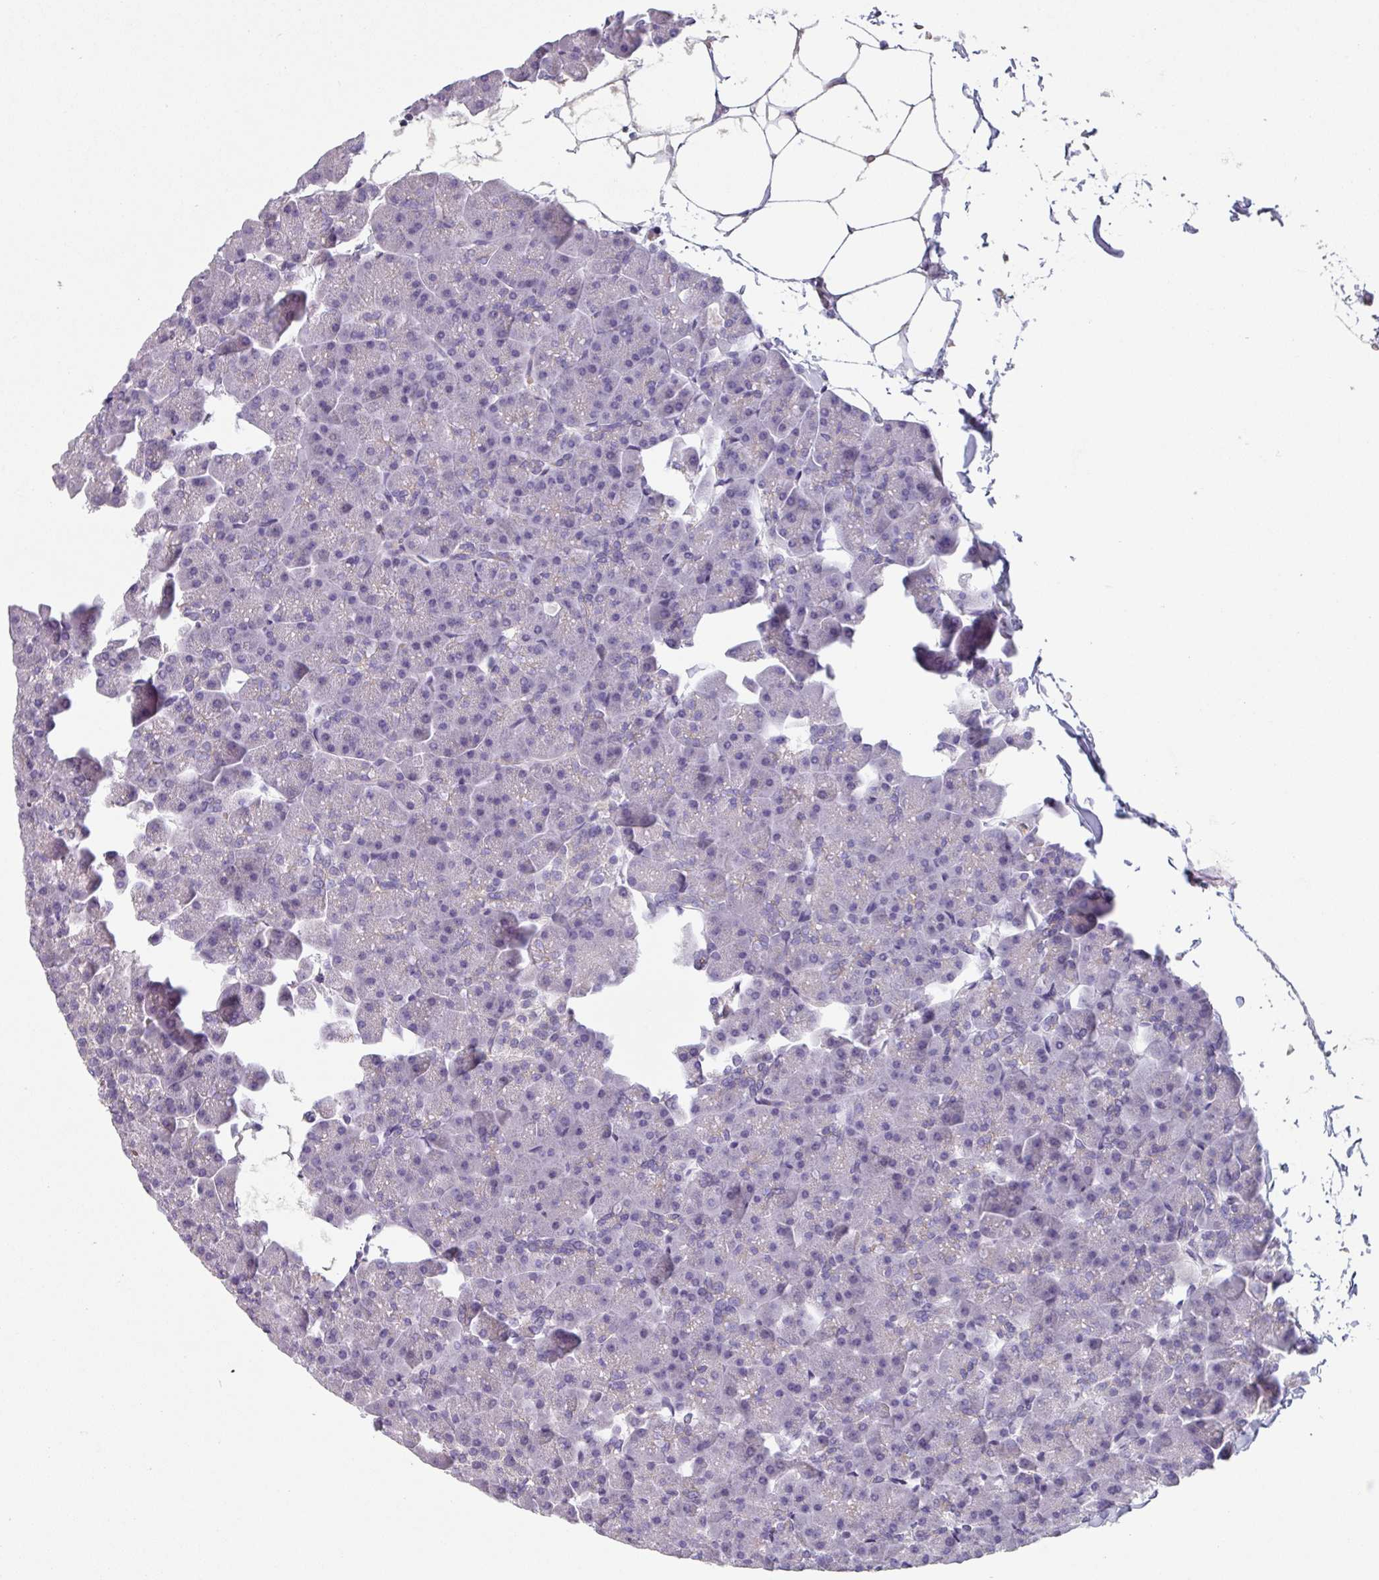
{"staining": {"intensity": "negative", "quantity": "none", "location": "none"}, "tissue": "pancreas", "cell_type": "Exocrine glandular cells", "image_type": "normal", "snomed": [{"axis": "morphology", "description": "Normal tissue, NOS"}, {"axis": "topography", "description": "Pancreas"}], "caption": "The immunohistochemistry histopathology image has no significant positivity in exocrine glandular cells of pancreas. (DAB (3,3'-diaminobenzidine) immunohistochemistry, high magnification).", "gene": "TMEM132A", "patient": {"sex": "male", "age": 35}}